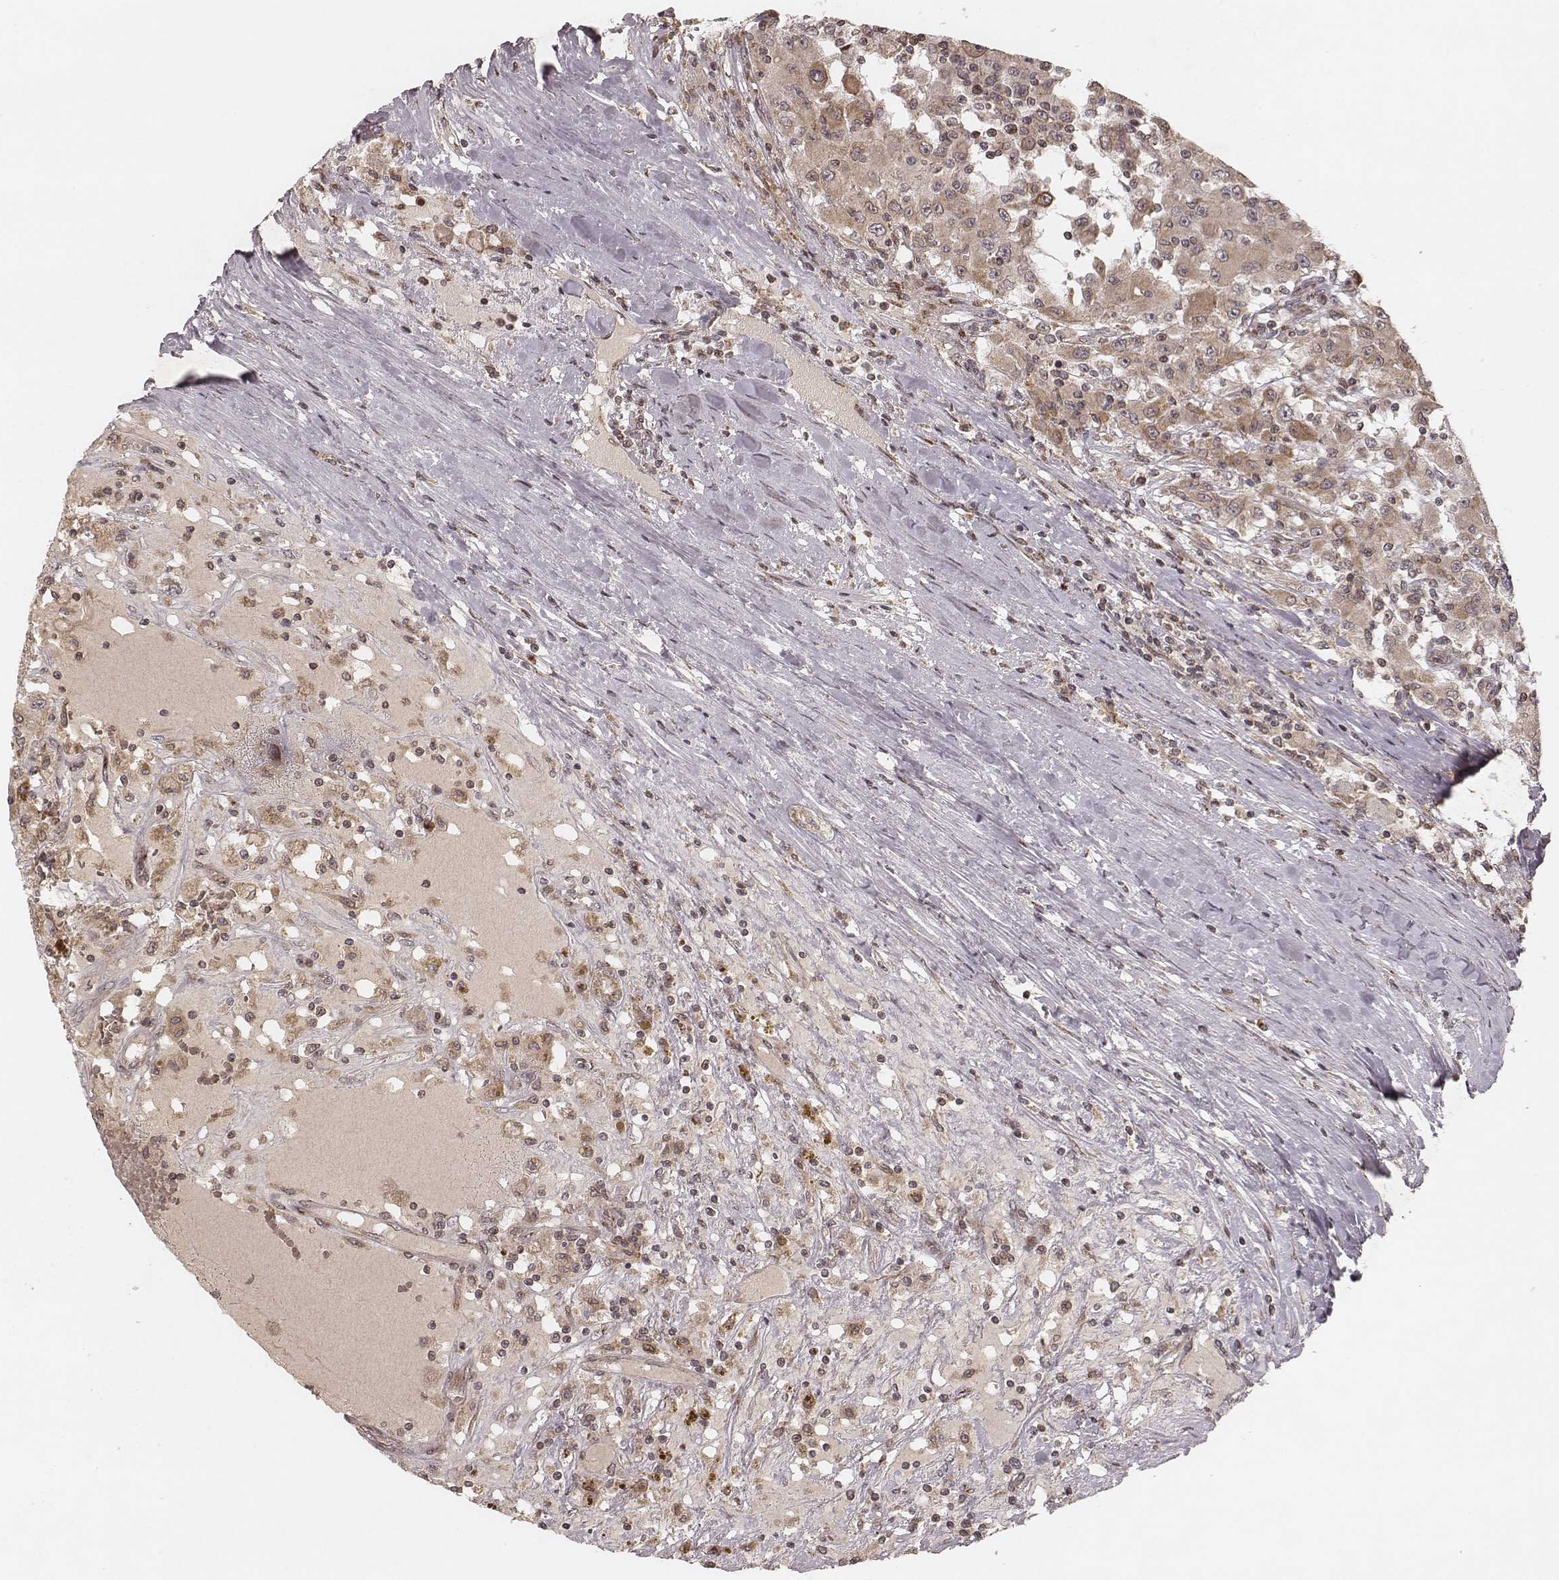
{"staining": {"intensity": "weak", "quantity": ">75%", "location": "cytoplasmic/membranous"}, "tissue": "renal cancer", "cell_type": "Tumor cells", "image_type": "cancer", "snomed": [{"axis": "morphology", "description": "Adenocarcinoma, NOS"}, {"axis": "topography", "description": "Kidney"}], "caption": "The micrograph shows immunohistochemical staining of renal cancer. There is weak cytoplasmic/membranous positivity is appreciated in approximately >75% of tumor cells. Using DAB (brown) and hematoxylin (blue) stains, captured at high magnification using brightfield microscopy.", "gene": "MYO19", "patient": {"sex": "female", "age": 67}}